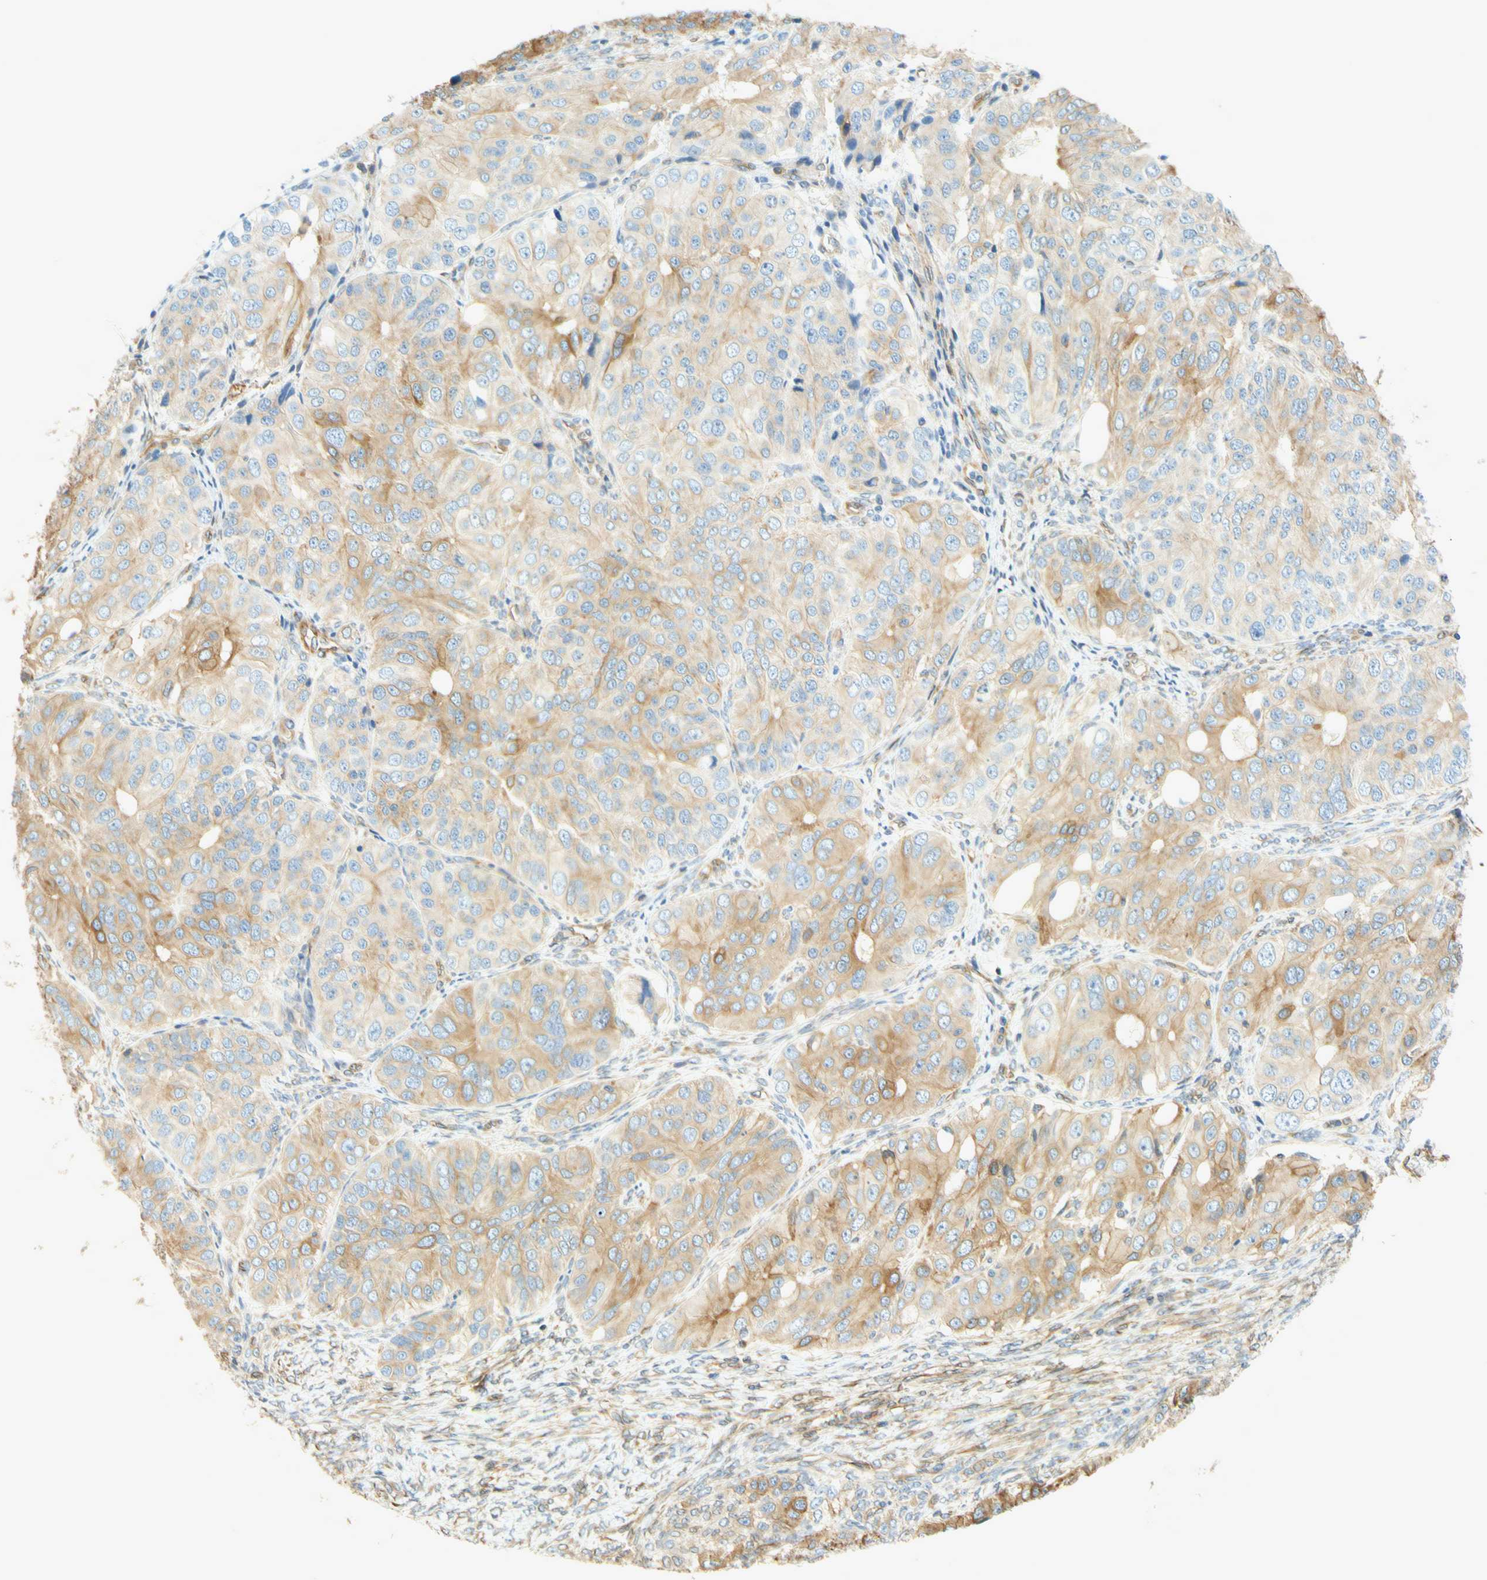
{"staining": {"intensity": "moderate", "quantity": "25%-75%", "location": "cytoplasmic/membranous"}, "tissue": "ovarian cancer", "cell_type": "Tumor cells", "image_type": "cancer", "snomed": [{"axis": "morphology", "description": "Carcinoma, endometroid"}, {"axis": "topography", "description": "Ovary"}], "caption": "Moderate cytoplasmic/membranous protein staining is identified in about 25%-75% of tumor cells in ovarian cancer.", "gene": "ENDOD1", "patient": {"sex": "female", "age": 51}}